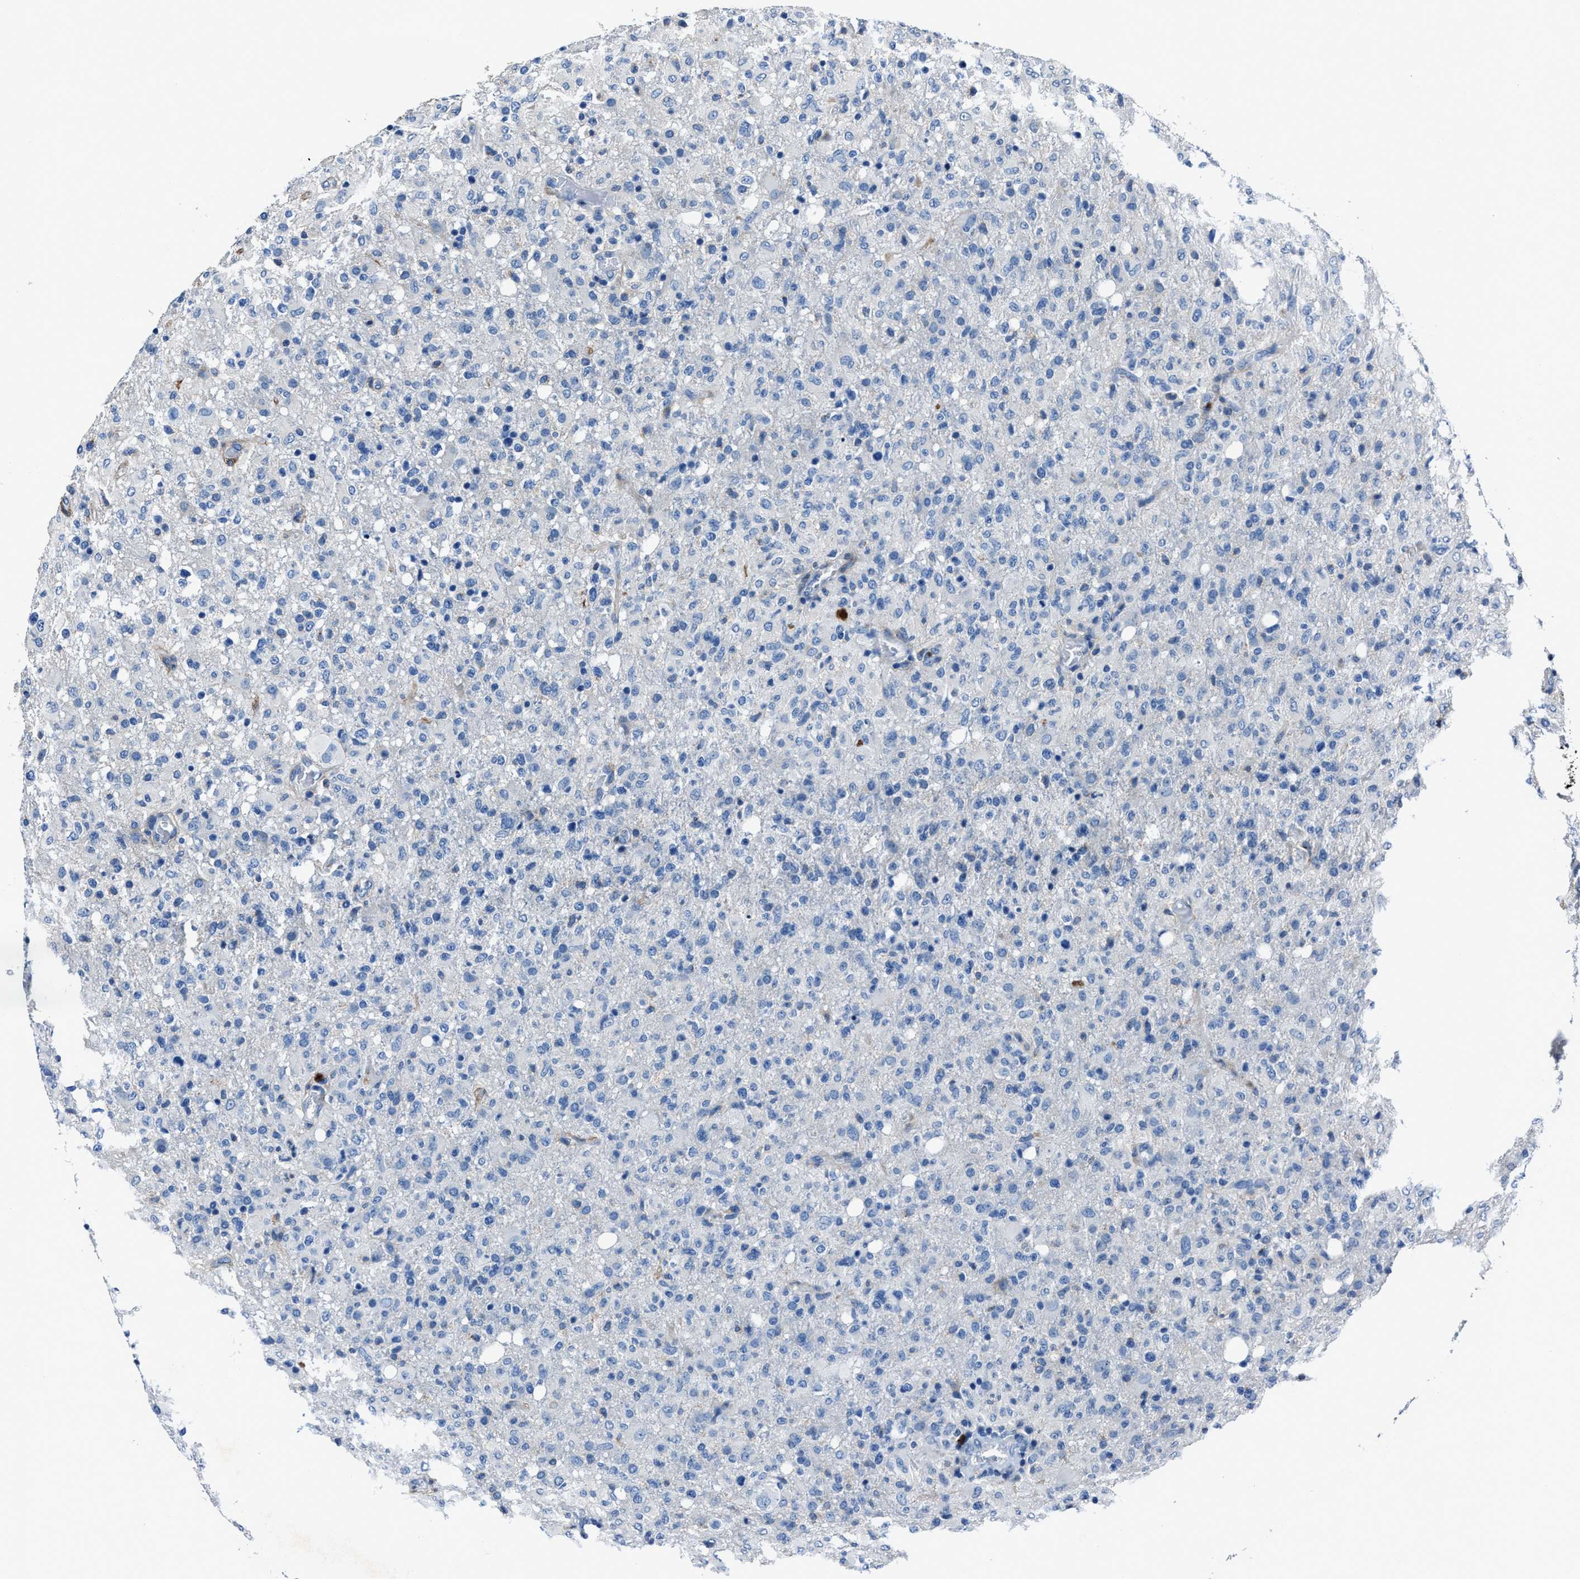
{"staining": {"intensity": "negative", "quantity": "none", "location": "none"}, "tissue": "glioma", "cell_type": "Tumor cells", "image_type": "cancer", "snomed": [{"axis": "morphology", "description": "Glioma, malignant, High grade"}, {"axis": "topography", "description": "Brain"}], "caption": "Histopathology image shows no protein positivity in tumor cells of malignant glioma (high-grade) tissue.", "gene": "FGL2", "patient": {"sex": "female", "age": 57}}